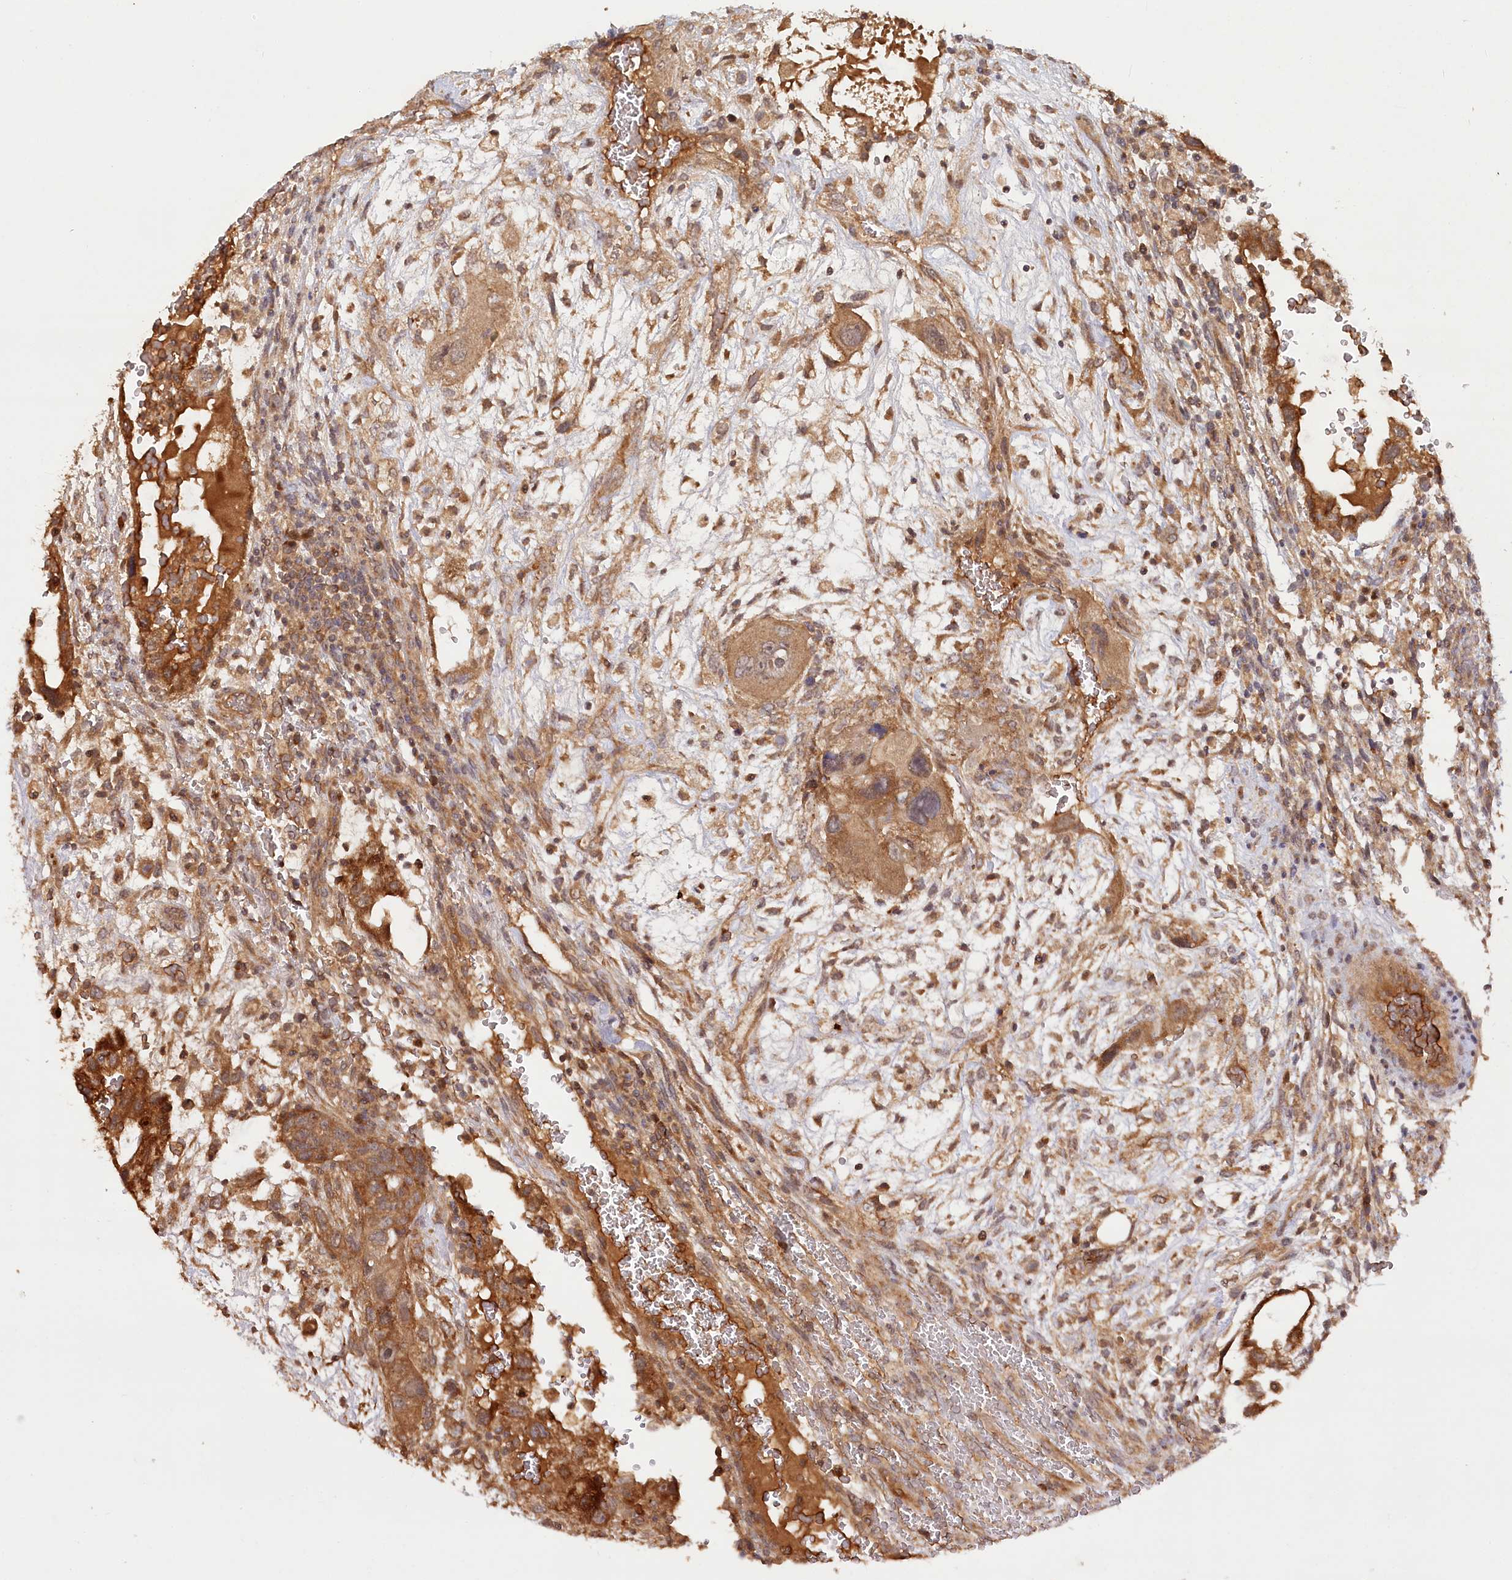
{"staining": {"intensity": "moderate", "quantity": ">75%", "location": "cytoplasmic/membranous"}, "tissue": "testis cancer", "cell_type": "Tumor cells", "image_type": "cancer", "snomed": [{"axis": "morphology", "description": "Carcinoma, Embryonal, NOS"}, {"axis": "topography", "description": "Testis"}], "caption": "This image demonstrates testis cancer stained with immunohistochemistry (IHC) to label a protein in brown. The cytoplasmic/membranous of tumor cells show moderate positivity for the protein. Nuclei are counter-stained blue.", "gene": "IRAK1BP1", "patient": {"sex": "male", "age": 36}}